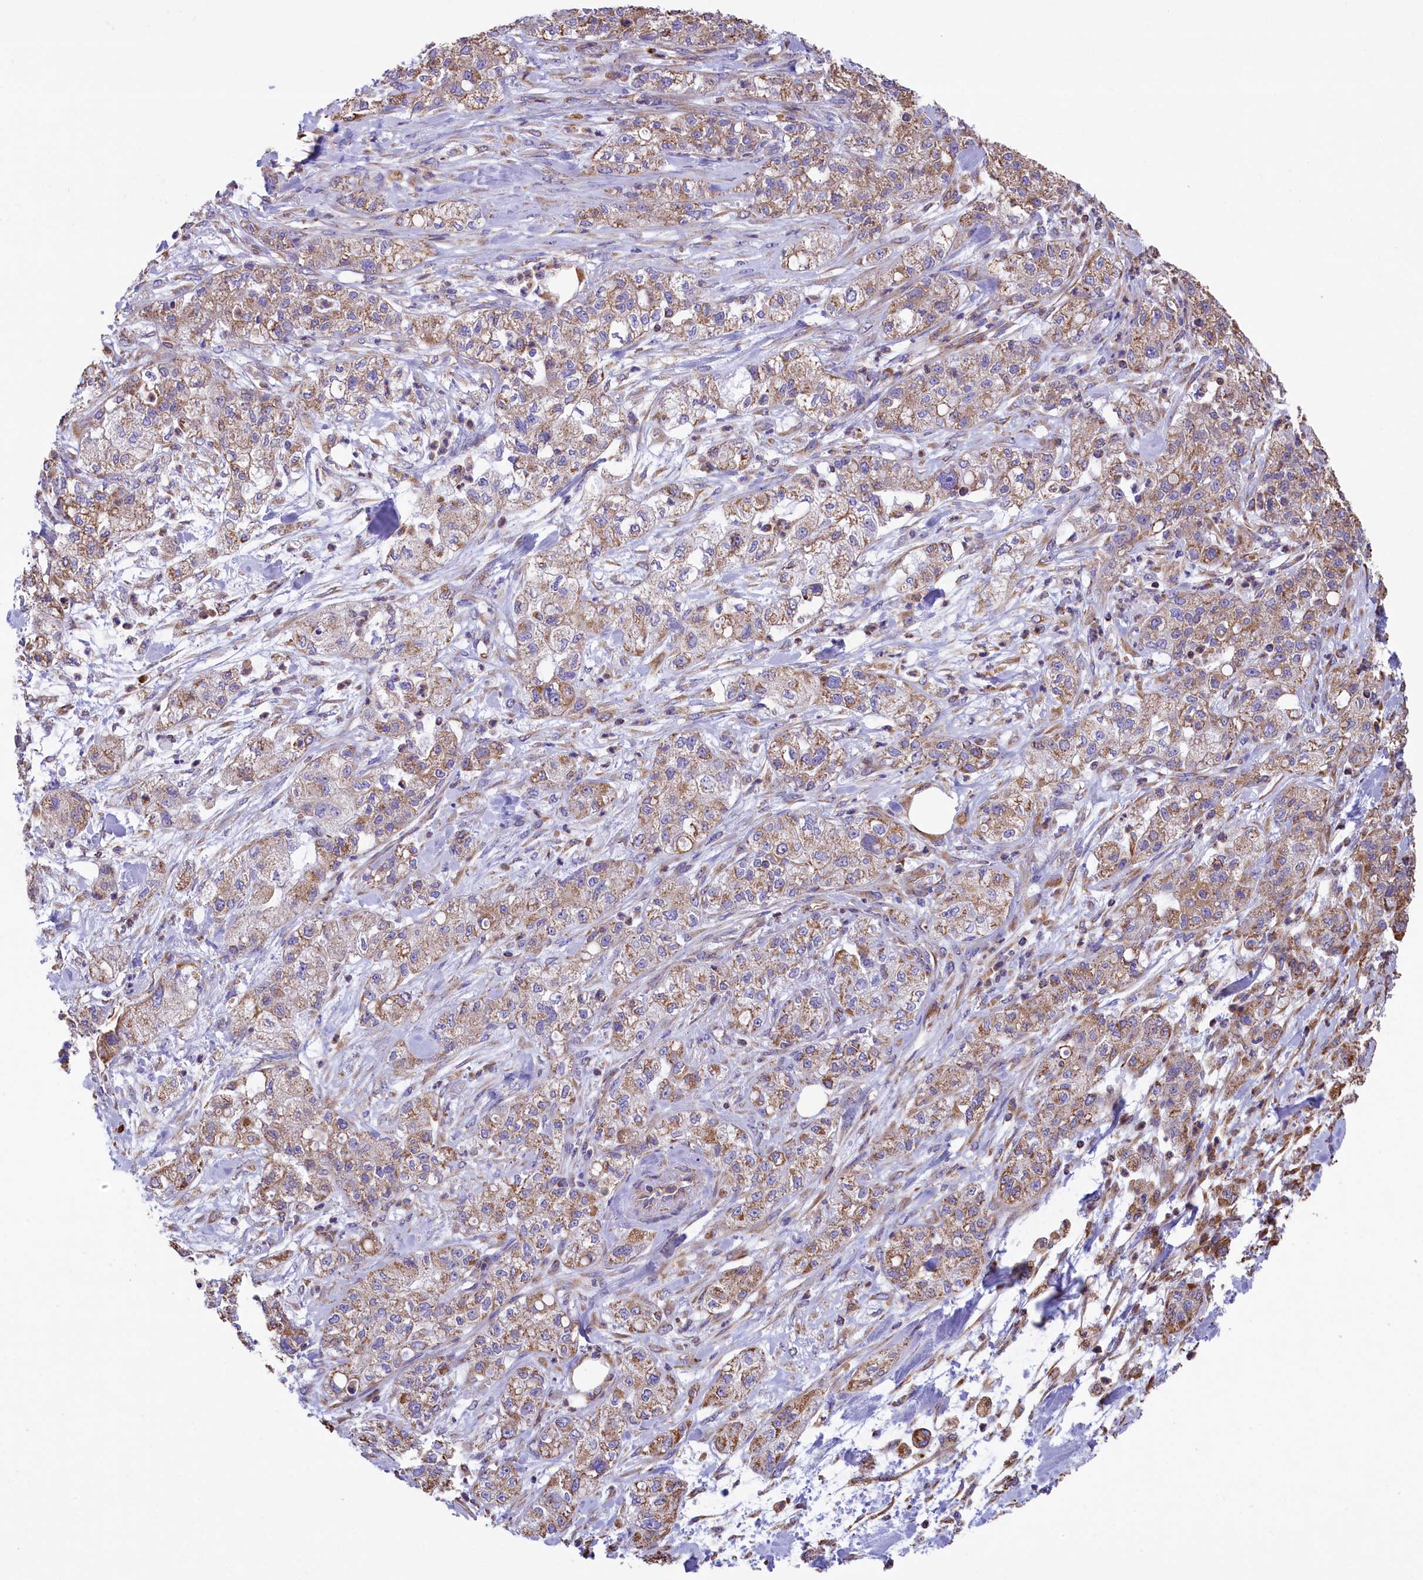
{"staining": {"intensity": "moderate", "quantity": "25%-75%", "location": "cytoplasmic/membranous"}, "tissue": "pancreatic cancer", "cell_type": "Tumor cells", "image_type": "cancer", "snomed": [{"axis": "morphology", "description": "Adenocarcinoma, NOS"}, {"axis": "topography", "description": "Pancreas"}], "caption": "Protein expression analysis of adenocarcinoma (pancreatic) demonstrates moderate cytoplasmic/membranous expression in approximately 25%-75% of tumor cells.", "gene": "GATB", "patient": {"sex": "female", "age": 78}}